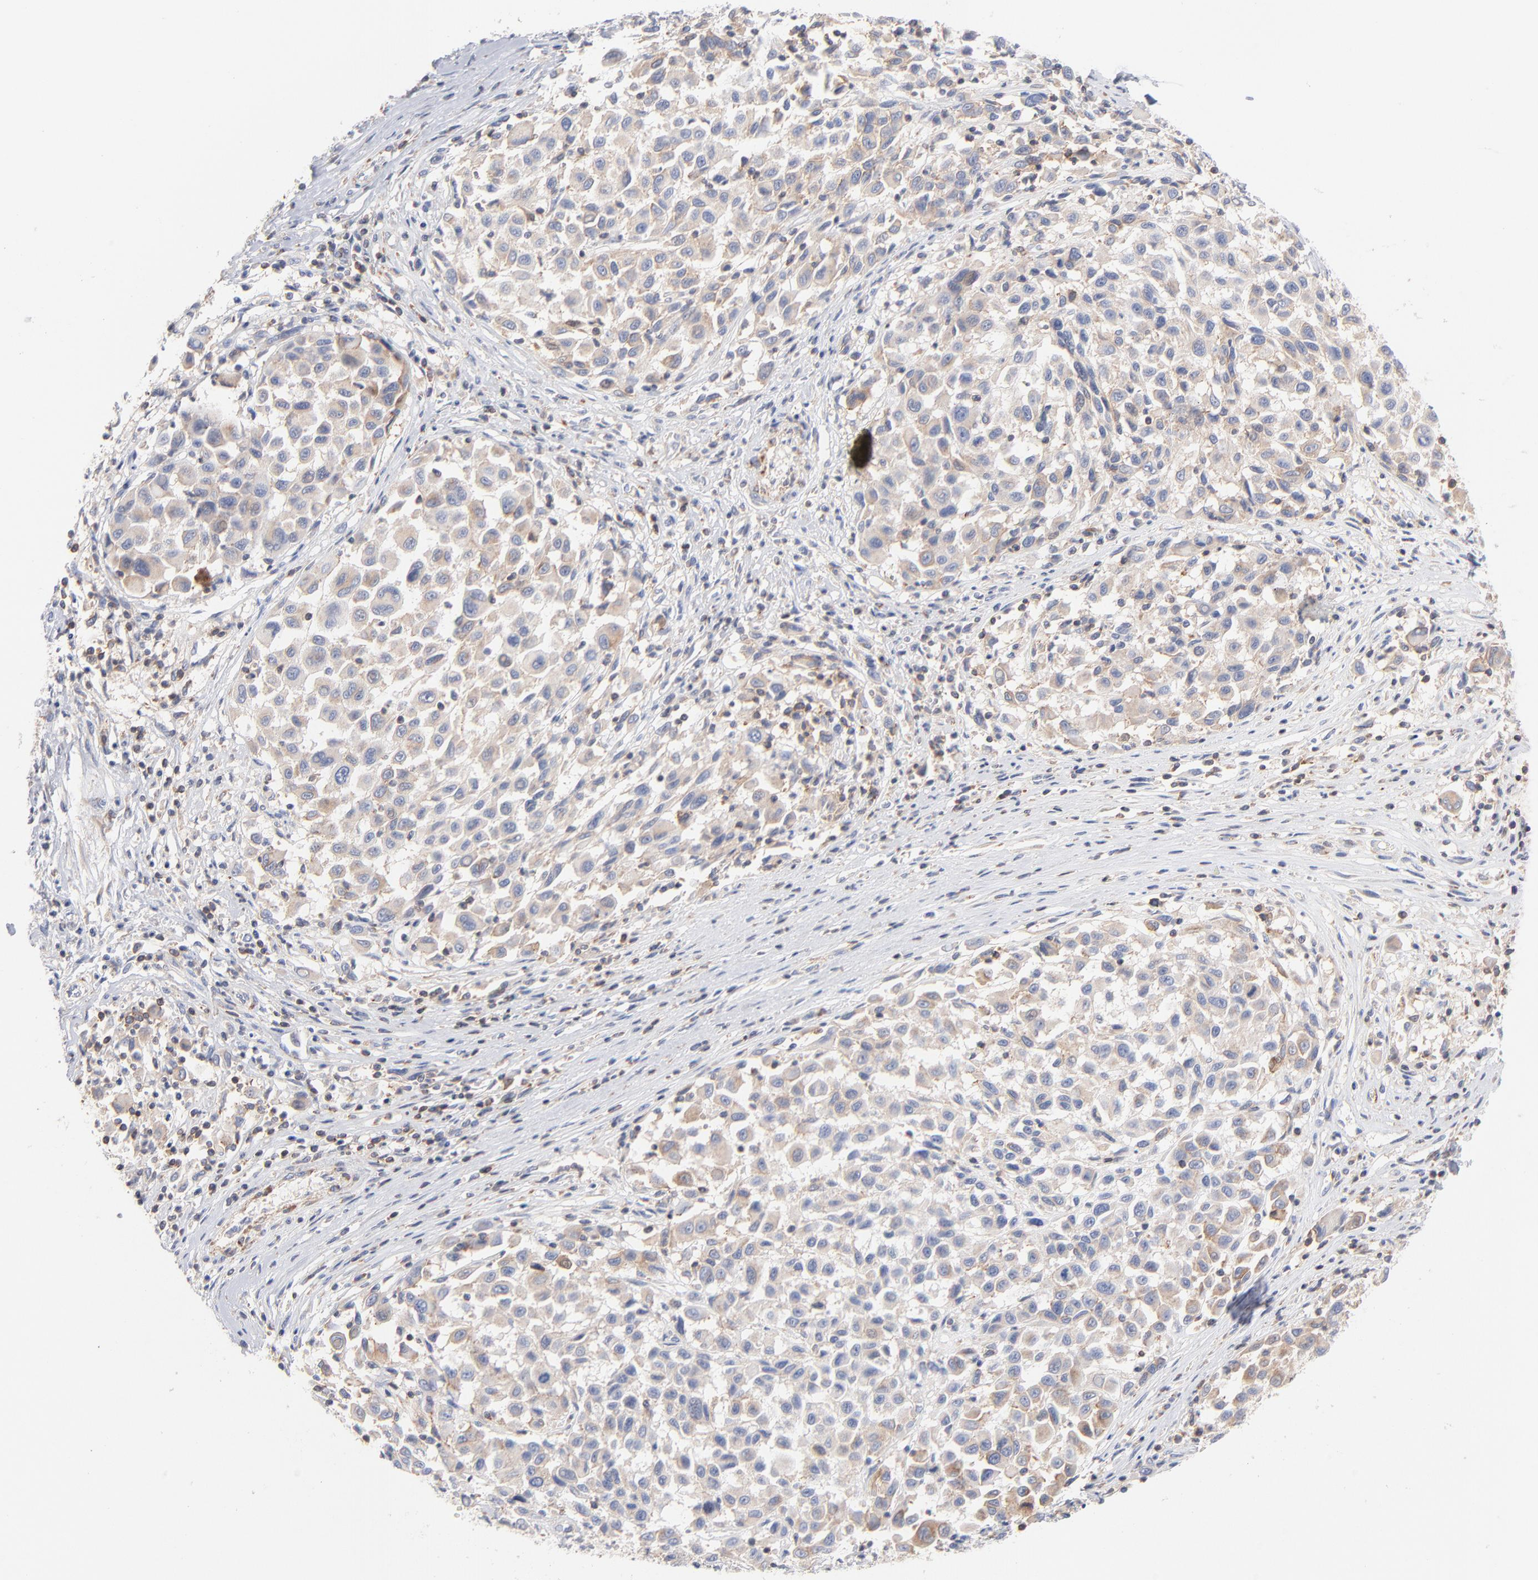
{"staining": {"intensity": "weak", "quantity": ">75%", "location": "cytoplasmic/membranous"}, "tissue": "melanoma", "cell_type": "Tumor cells", "image_type": "cancer", "snomed": [{"axis": "morphology", "description": "Malignant melanoma, Metastatic site"}, {"axis": "topography", "description": "Lymph node"}], "caption": "The immunohistochemical stain shows weak cytoplasmic/membranous positivity in tumor cells of malignant melanoma (metastatic site) tissue.", "gene": "SEPTIN6", "patient": {"sex": "male", "age": 61}}